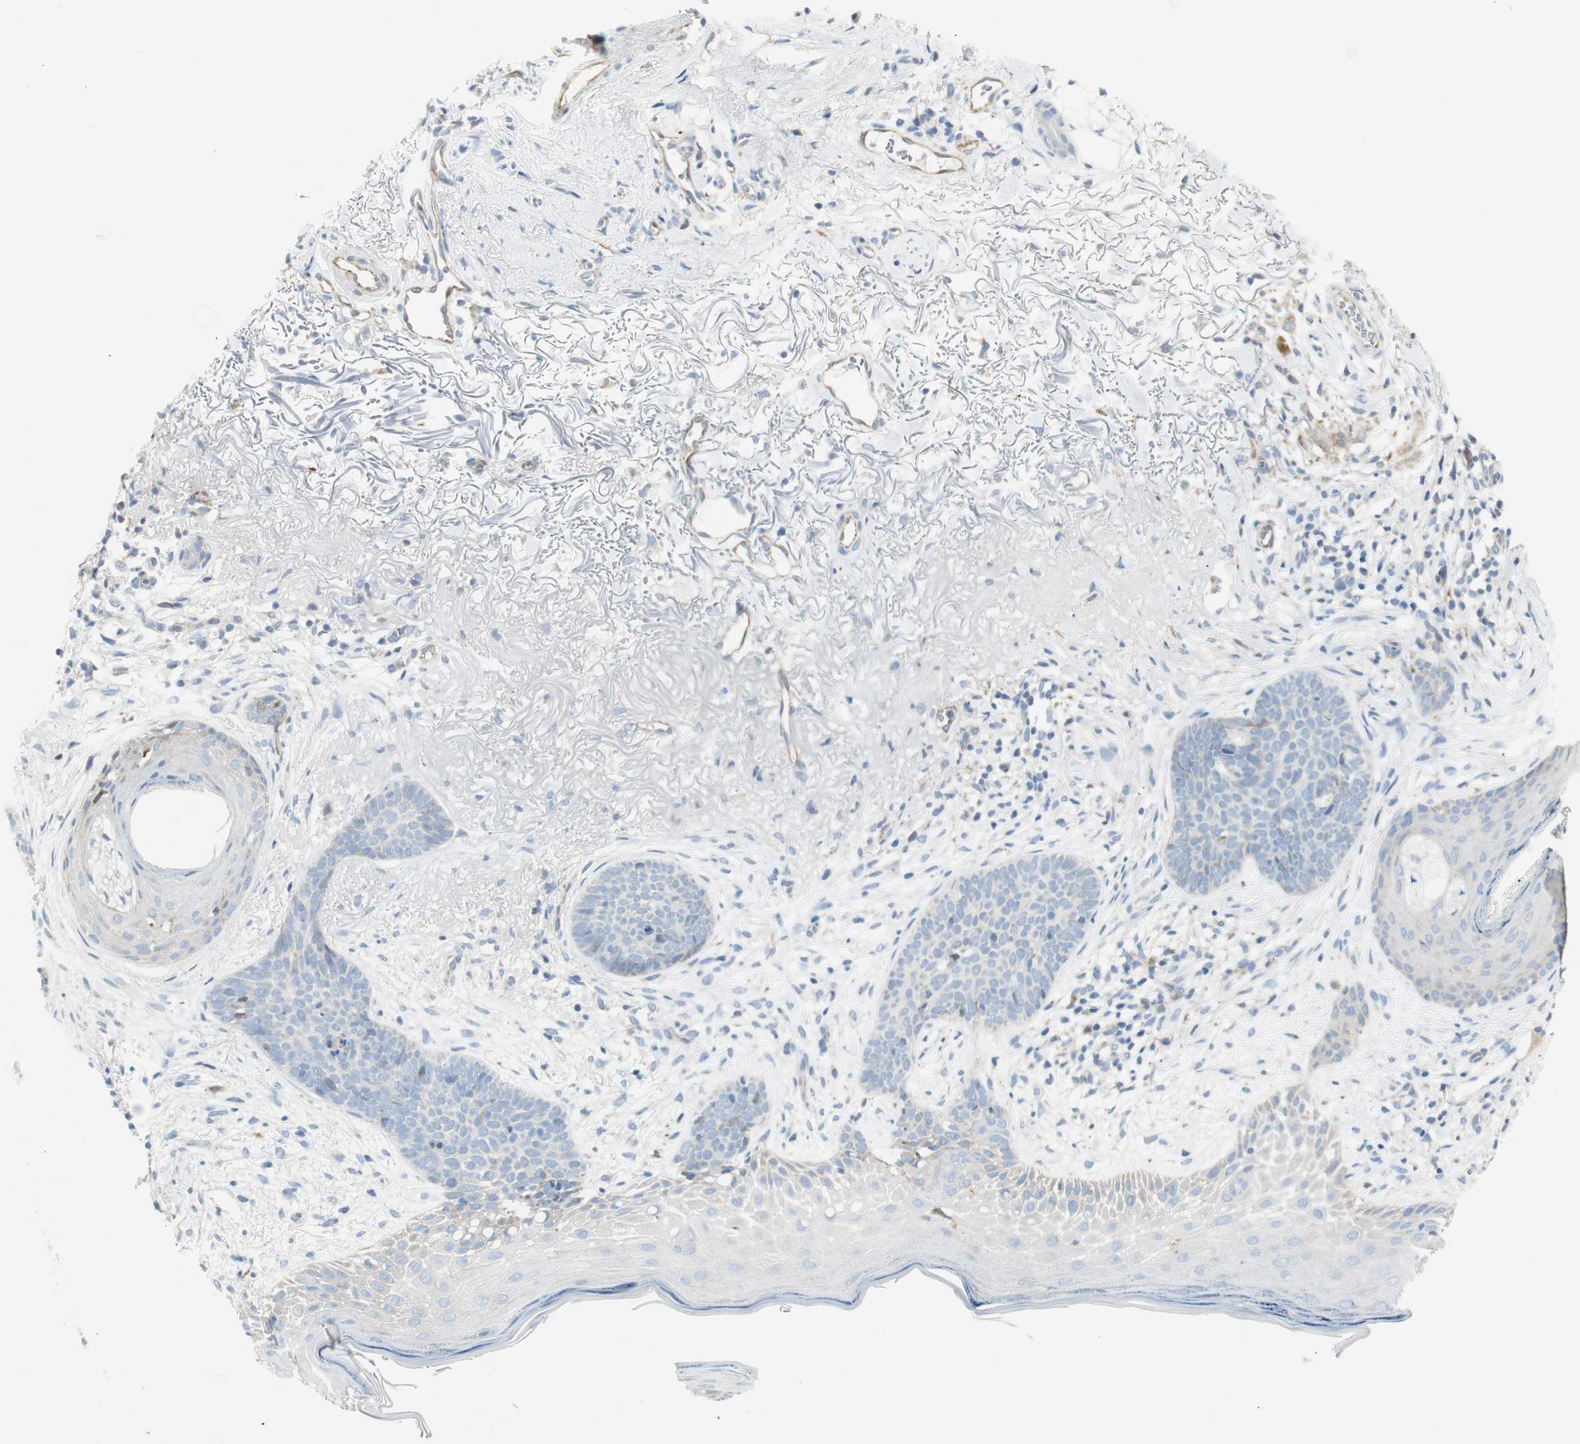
{"staining": {"intensity": "negative", "quantity": "none", "location": "none"}, "tissue": "skin cancer", "cell_type": "Tumor cells", "image_type": "cancer", "snomed": [{"axis": "morphology", "description": "Normal tissue, NOS"}, {"axis": "morphology", "description": "Basal cell carcinoma"}, {"axis": "topography", "description": "Skin"}], "caption": "IHC micrograph of neoplastic tissue: skin cancer stained with DAB demonstrates no significant protein positivity in tumor cells.", "gene": "TNFSF11", "patient": {"sex": "female", "age": 70}}